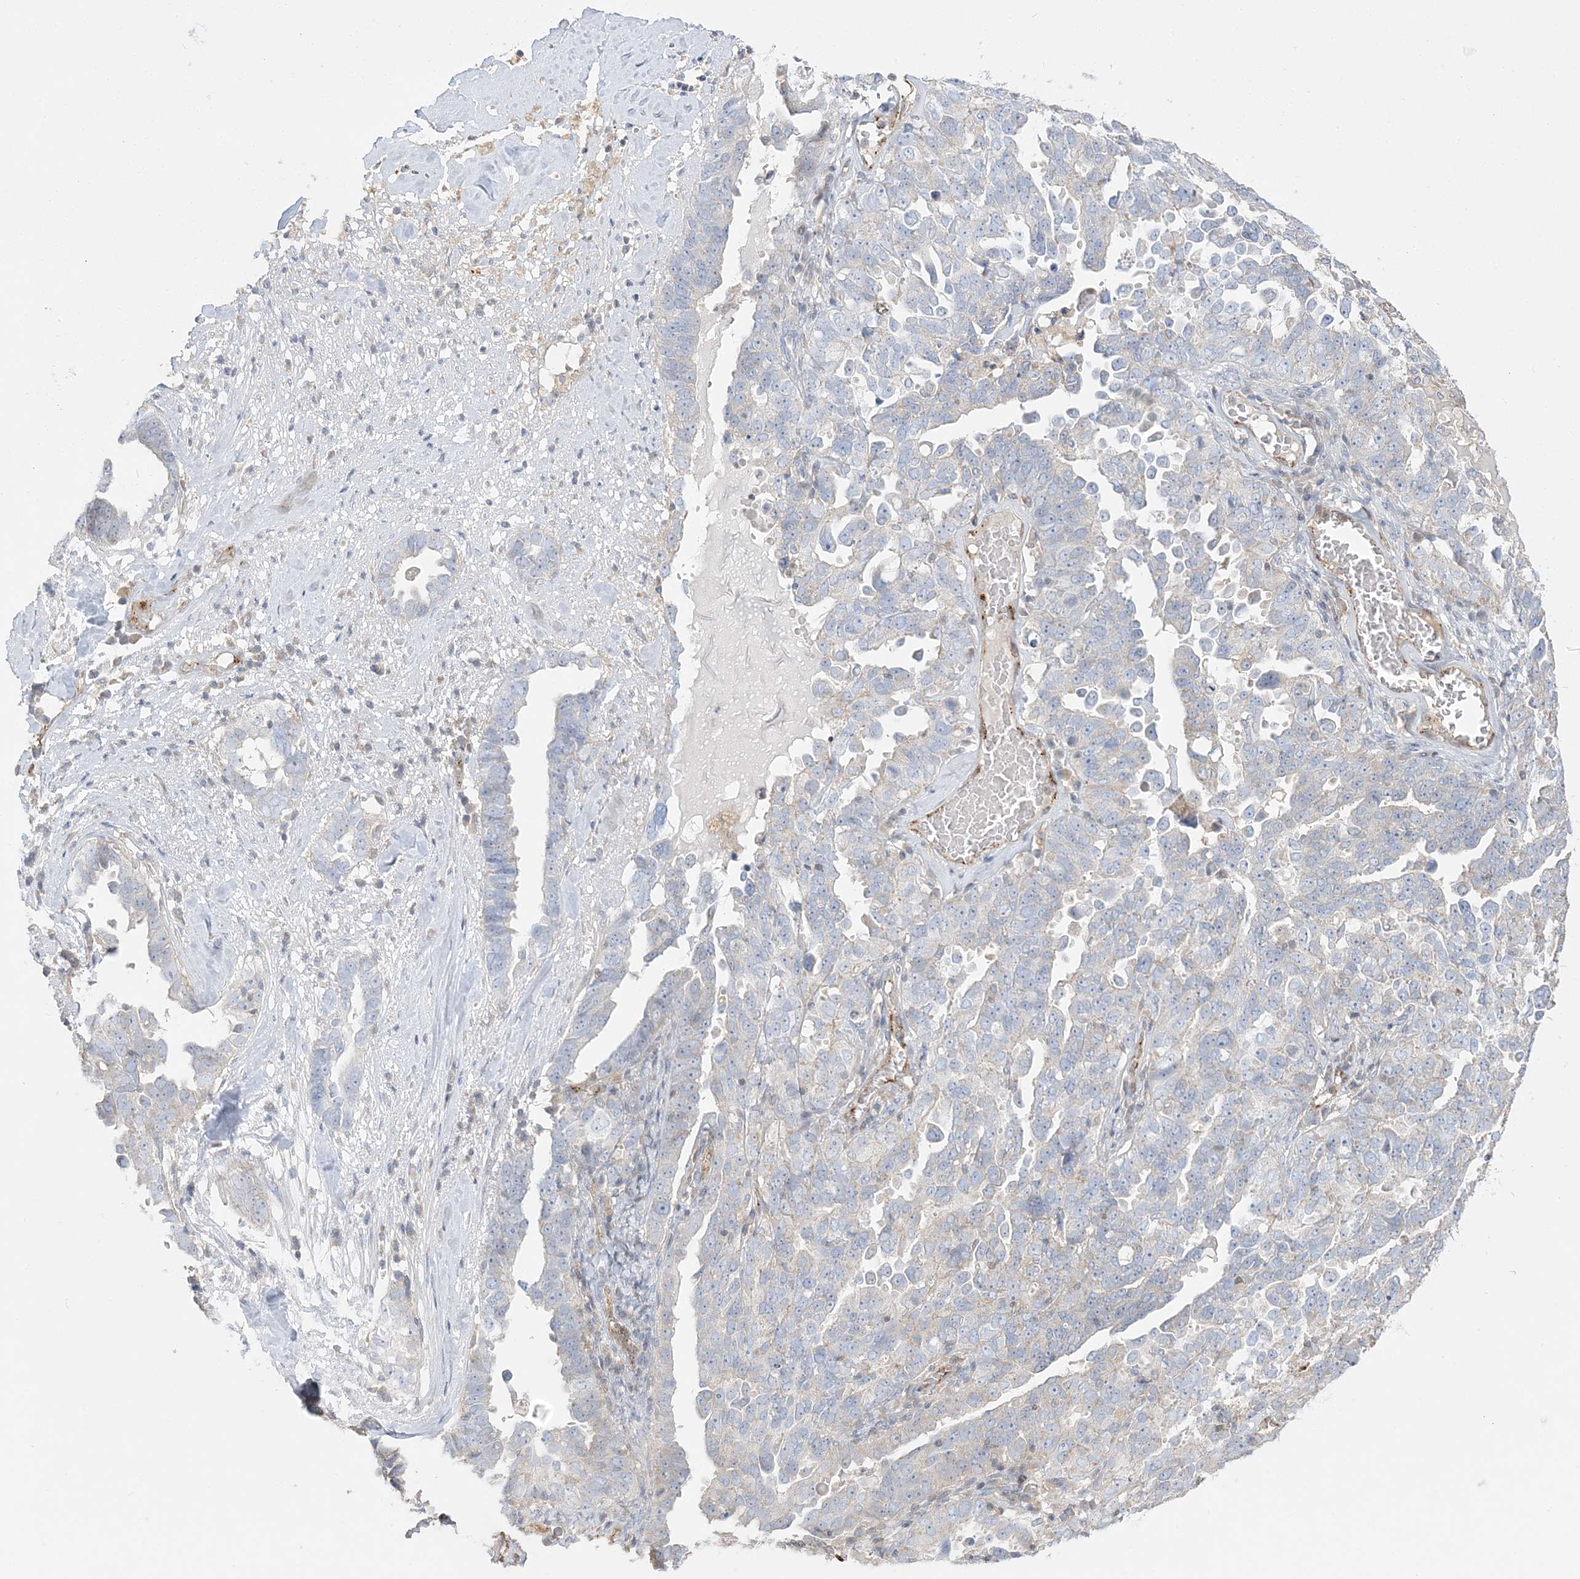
{"staining": {"intensity": "negative", "quantity": "none", "location": "none"}, "tissue": "ovarian cancer", "cell_type": "Tumor cells", "image_type": "cancer", "snomed": [{"axis": "morphology", "description": "Carcinoma, endometroid"}, {"axis": "topography", "description": "Ovary"}], "caption": "There is no significant expression in tumor cells of ovarian cancer.", "gene": "INPP1", "patient": {"sex": "female", "age": 62}}